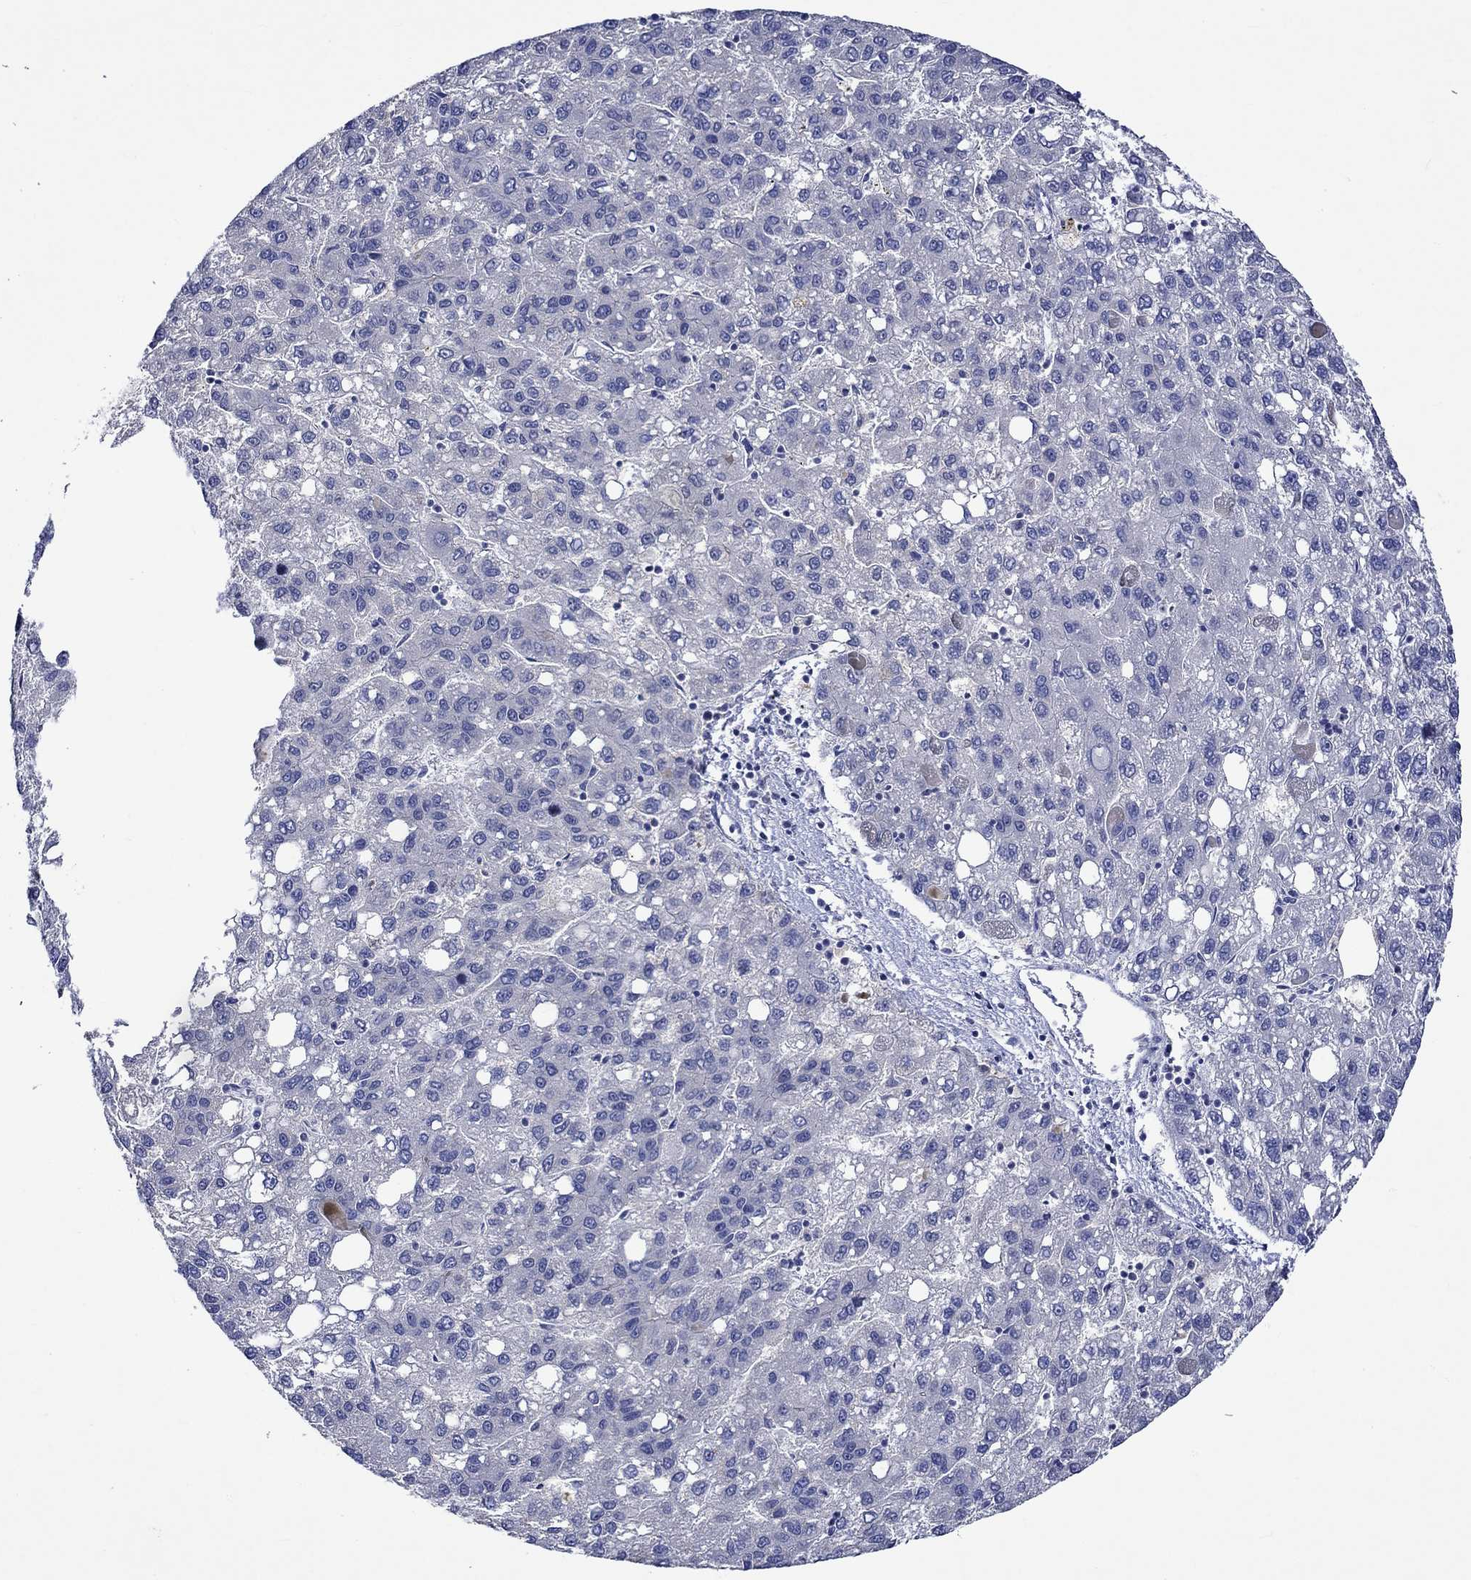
{"staining": {"intensity": "negative", "quantity": "none", "location": "none"}, "tissue": "liver cancer", "cell_type": "Tumor cells", "image_type": "cancer", "snomed": [{"axis": "morphology", "description": "Carcinoma, Hepatocellular, NOS"}, {"axis": "topography", "description": "Liver"}], "caption": "Immunohistochemistry of liver hepatocellular carcinoma shows no positivity in tumor cells.", "gene": "DDX3Y", "patient": {"sex": "female", "age": 82}}